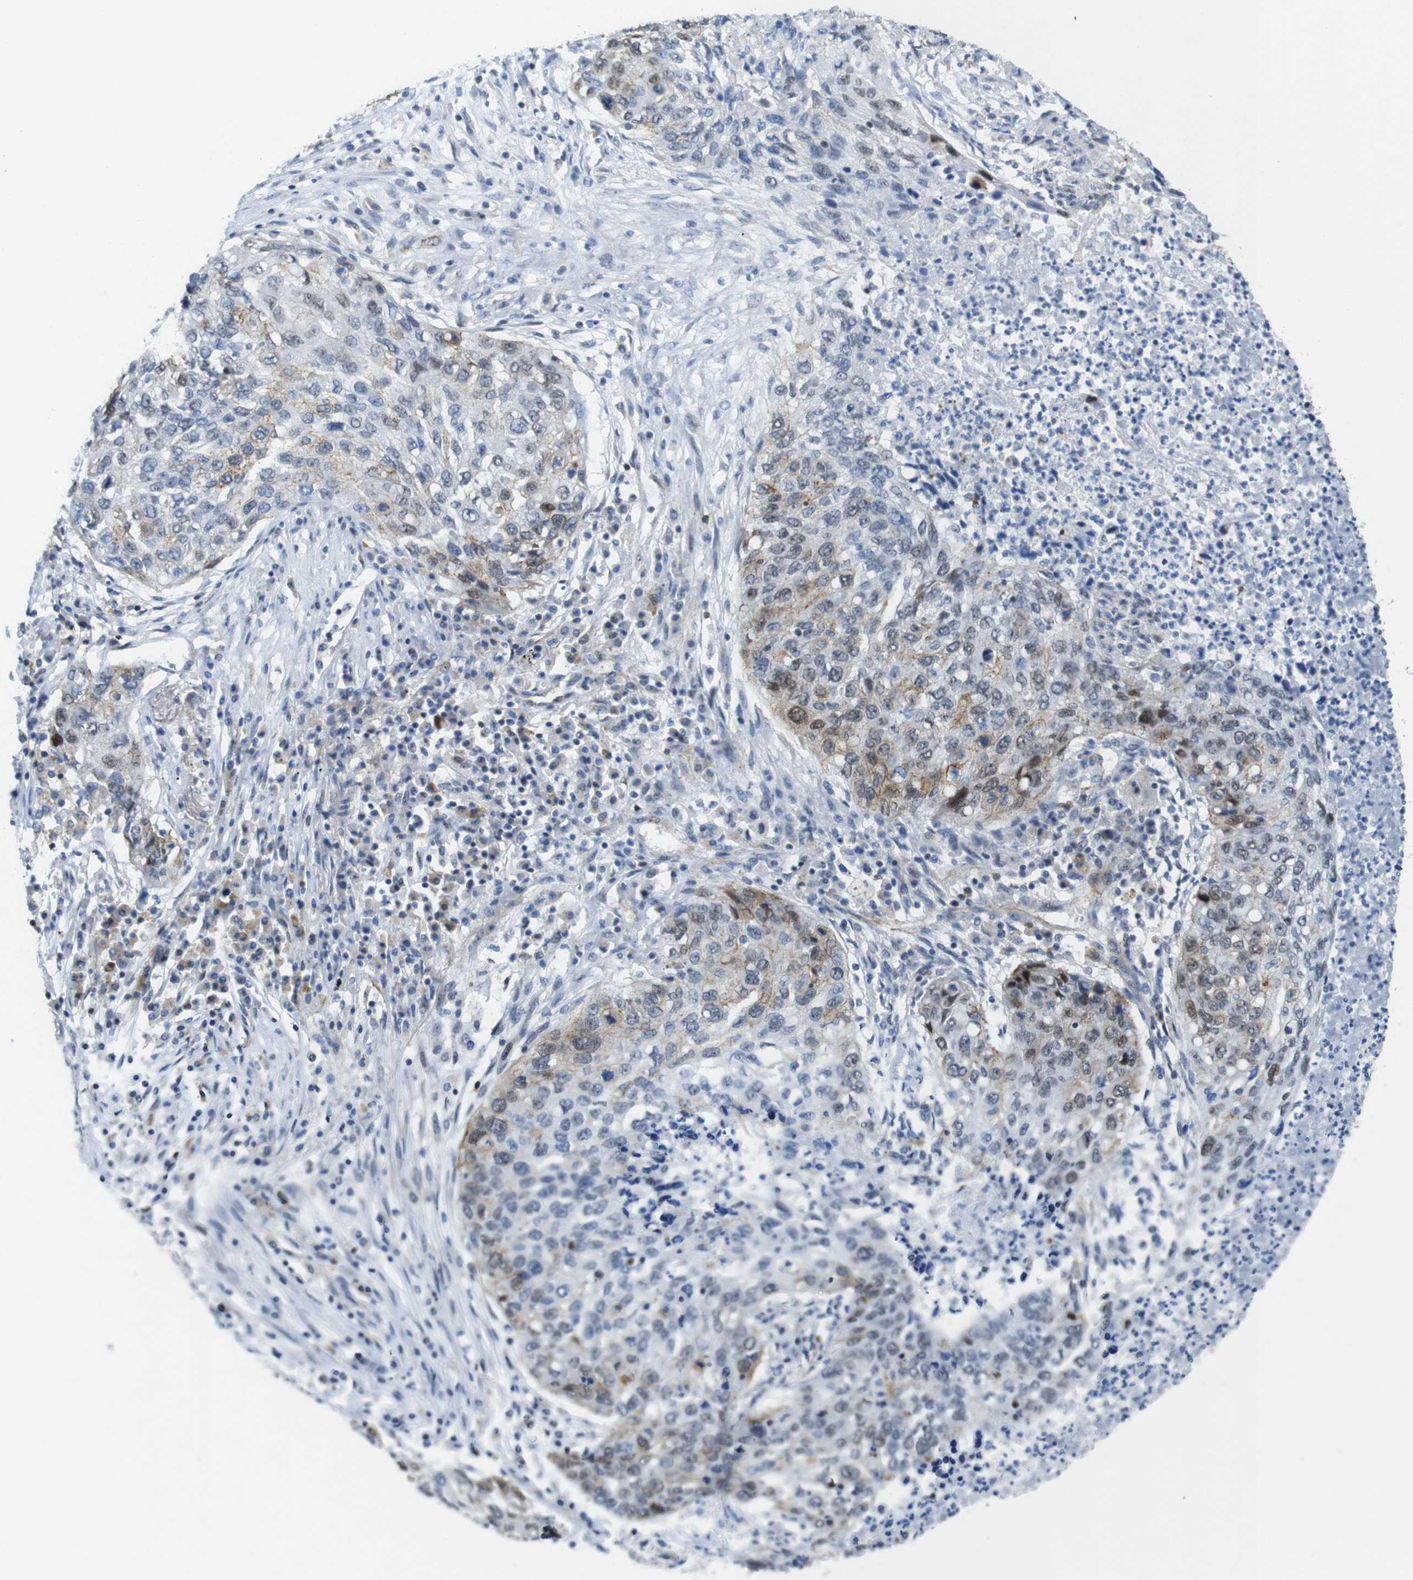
{"staining": {"intensity": "weak", "quantity": "<25%", "location": "cytoplasmic/membranous"}, "tissue": "lung cancer", "cell_type": "Tumor cells", "image_type": "cancer", "snomed": [{"axis": "morphology", "description": "Squamous cell carcinoma, NOS"}, {"axis": "topography", "description": "Lung"}], "caption": "DAB (3,3'-diaminobenzidine) immunohistochemical staining of human lung squamous cell carcinoma exhibits no significant expression in tumor cells.", "gene": "TJP3", "patient": {"sex": "female", "age": 63}}